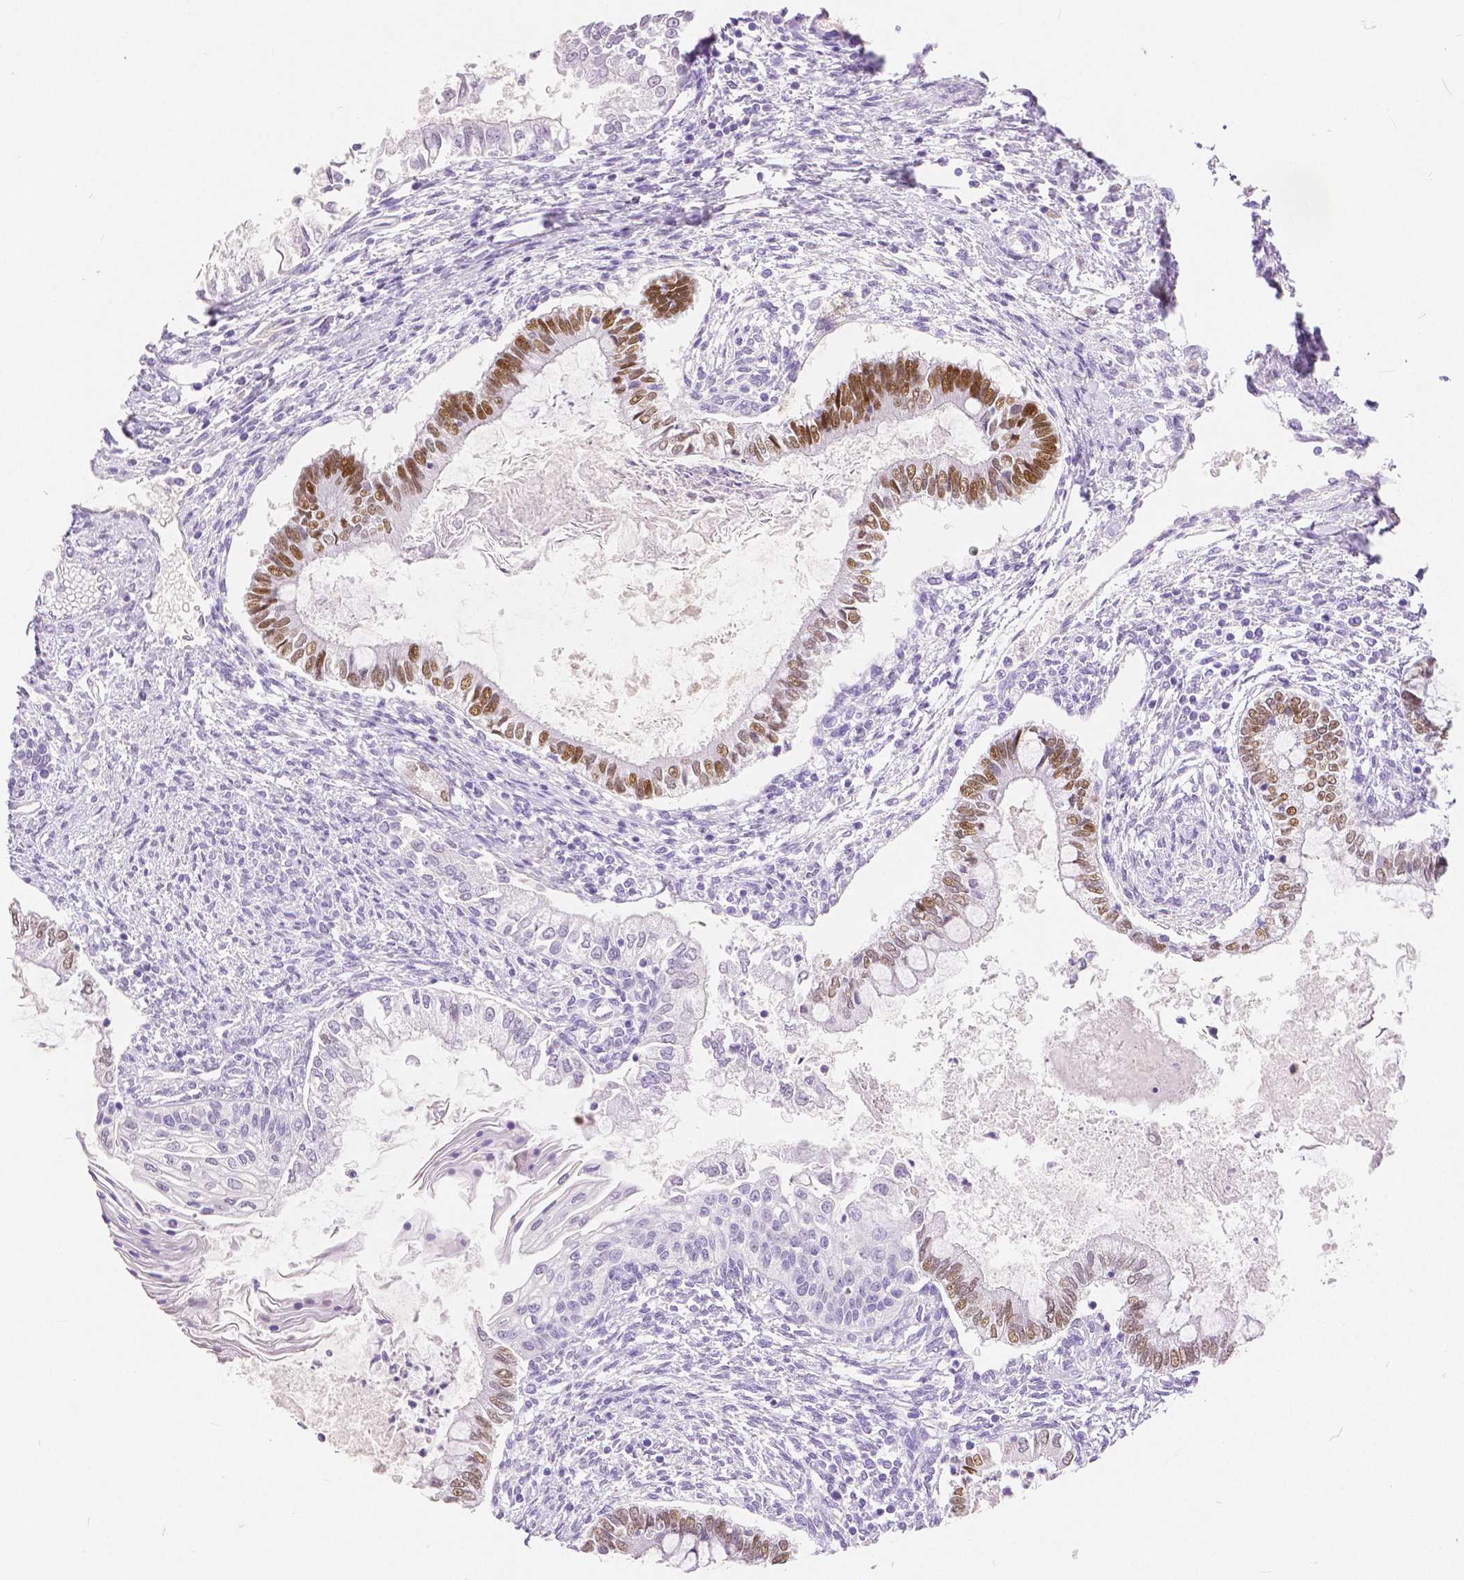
{"staining": {"intensity": "moderate", "quantity": "25%-75%", "location": "nuclear"}, "tissue": "testis cancer", "cell_type": "Tumor cells", "image_type": "cancer", "snomed": [{"axis": "morphology", "description": "Carcinoma, Embryonal, NOS"}, {"axis": "topography", "description": "Testis"}], "caption": "The image reveals a brown stain indicating the presence of a protein in the nuclear of tumor cells in testis cancer. (Brightfield microscopy of DAB IHC at high magnification).", "gene": "HNF1B", "patient": {"sex": "male", "age": 37}}